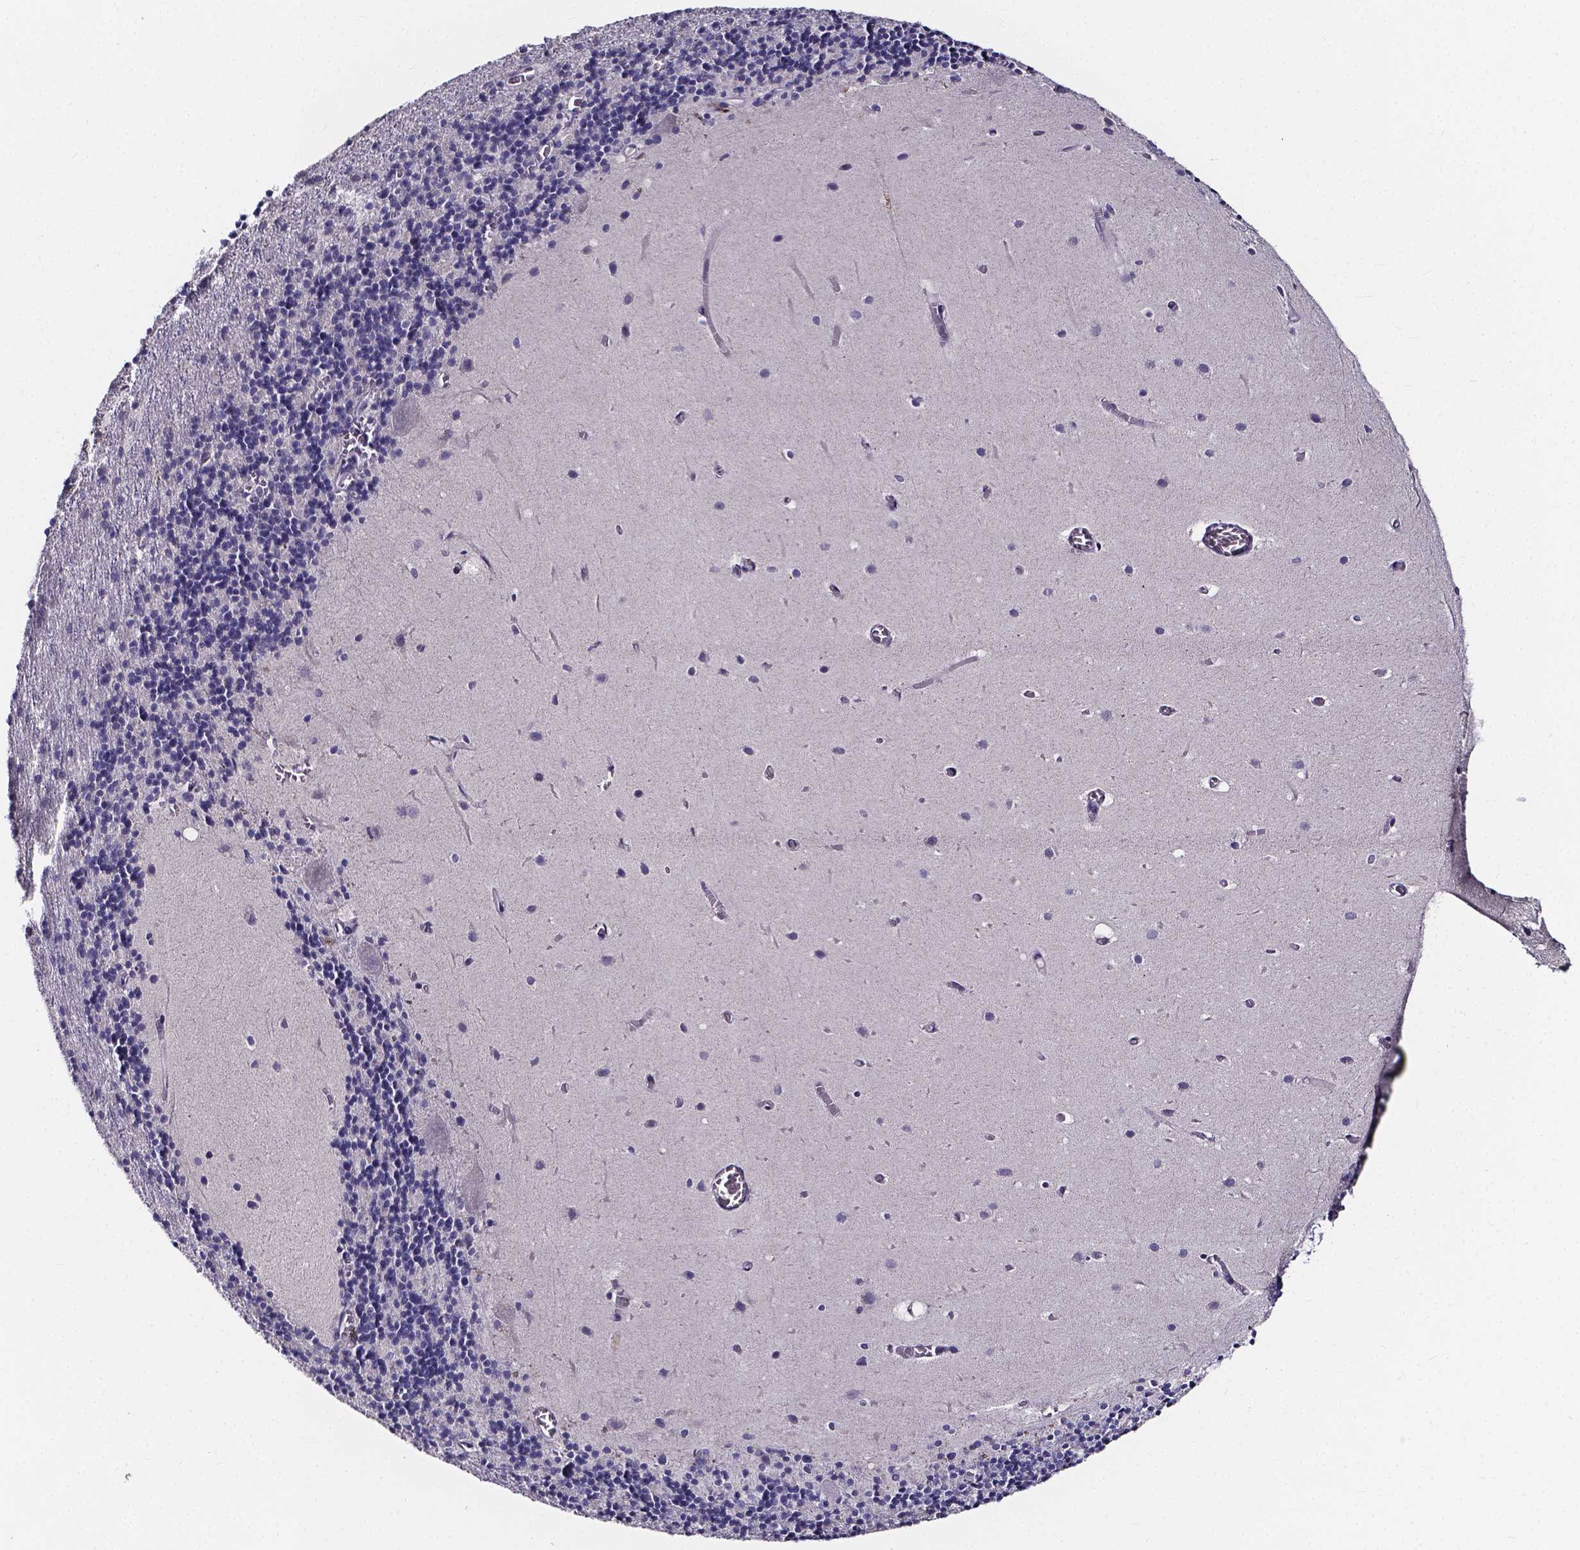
{"staining": {"intensity": "negative", "quantity": "none", "location": "none"}, "tissue": "cerebellum", "cell_type": "Cells in granular layer", "image_type": "normal", "snomed": [{"axis": "morphology", "description": "Normal tissue, NOS"}, {"axis": "topography", "description": "Cerebellum"}], "caption": "IHC histopathology image of benign human cerebellum stained for a protein (brown), which exhibits no staining in cells in granular layer. (Stains: DAB immunohistochemistry (IHC) with hematoxylin counter stain, Microscopy: brightfield microscopy at high magnification).", "gene": "SPOCD1", "patient": {"sex": "male", "age": 70}}